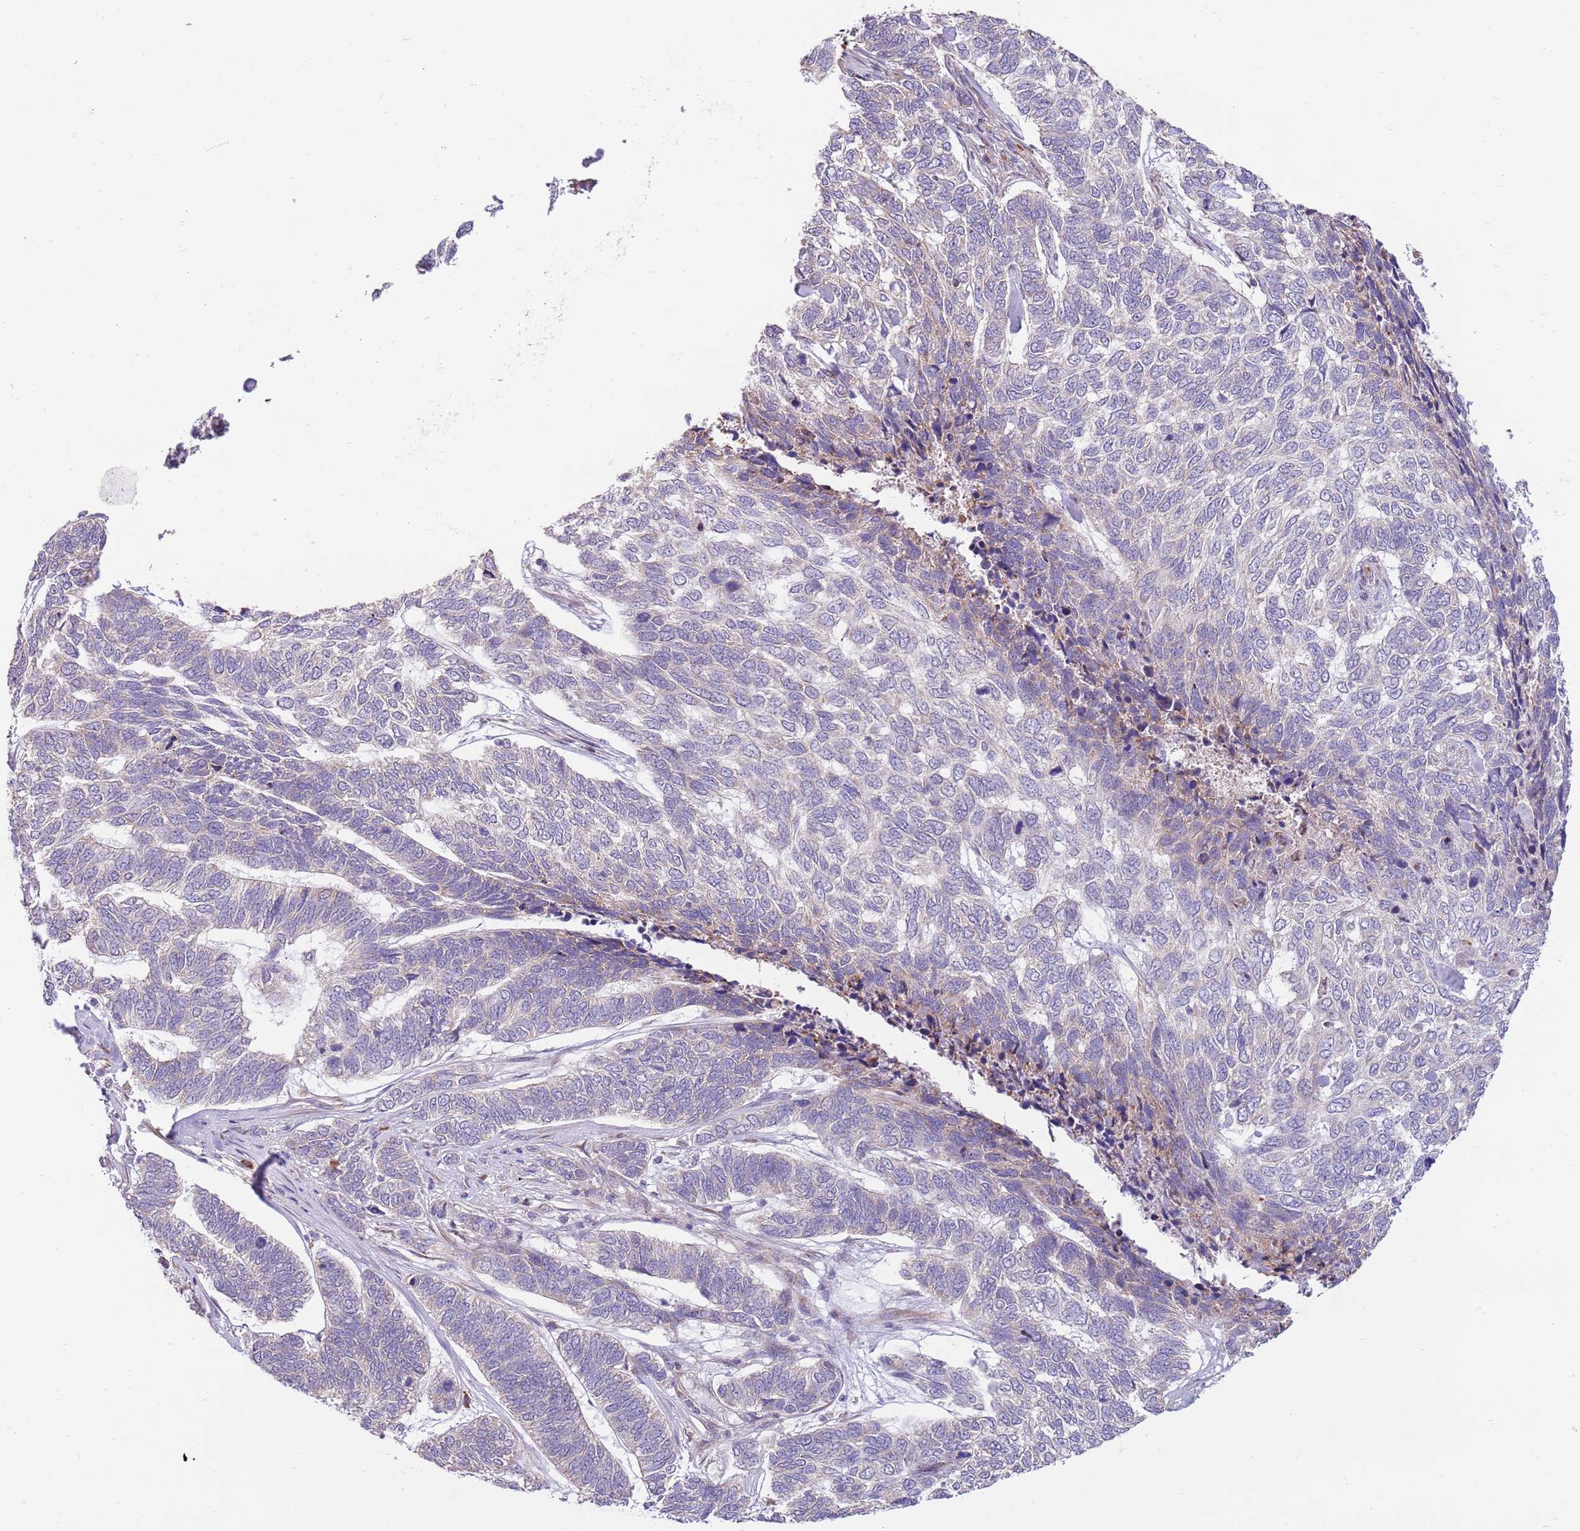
{"staining": {"intensity": "negative", "quantity": "none", "location": "none"}, "tissue": "skin cancer", "cell_type": "Tumor cells", "image_type": "cancer", "snomed": [{"axis": "morphology", "description": "Basal cell carcinoma"}, {"axis": "topography", "description": "Skin"}], "caption": "The histopathology image exhibits no staining of tumor cells in skin cancer.", "gene": "DAND5", "patient": {"sex": "female", "age": 65}}